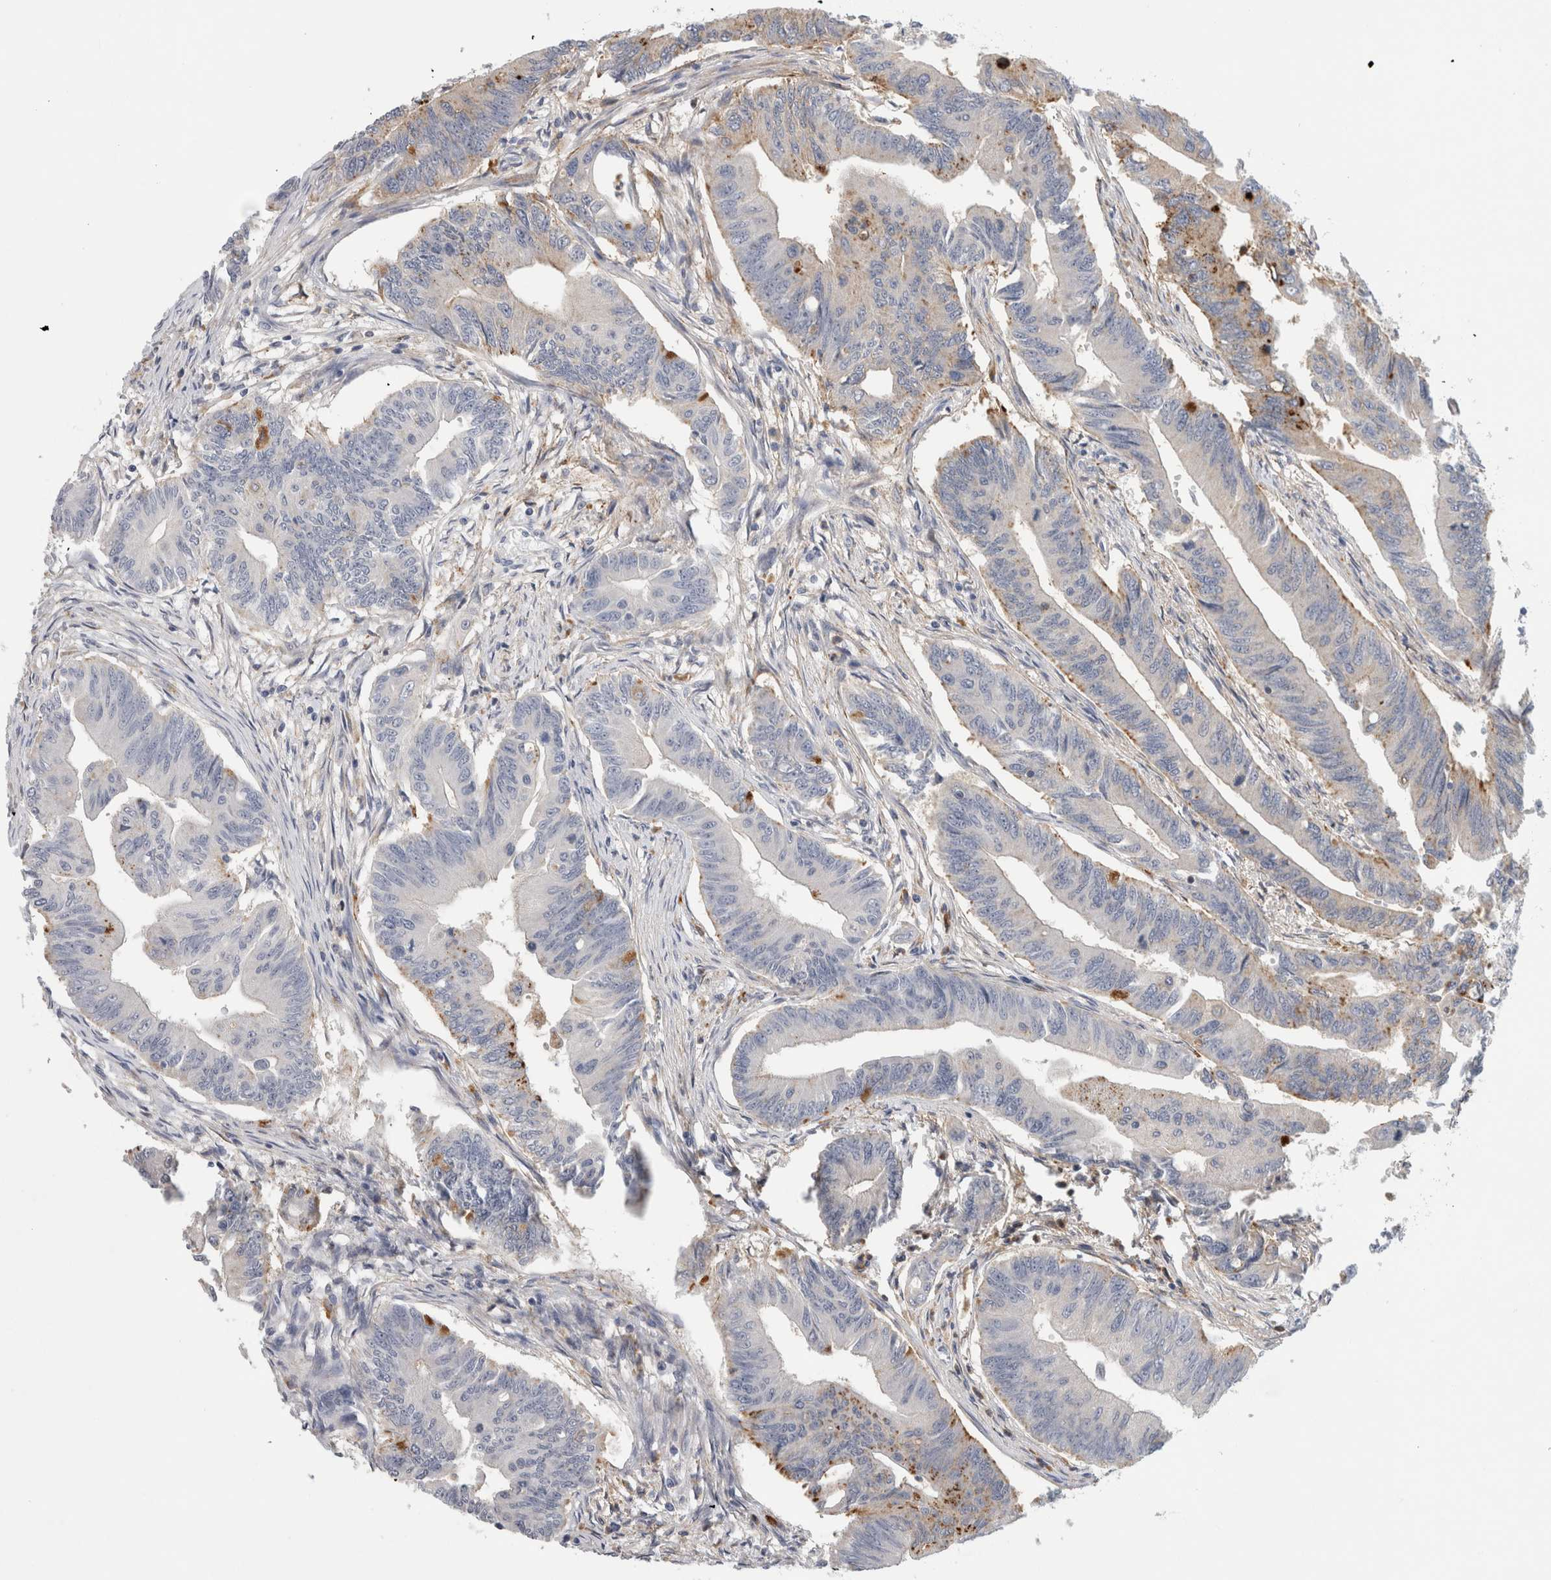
{"staining": {"intensity": "moderate", "quantity": "<25%", "location": "cytoplasmic/membranous"}, "tissue": "colorectal cancer", "cell_type": "Tumor cells", "image_type": "cancer", "snomed": [{"axis": "morphology", "description": "Adenoma, NOS"}, {"axis": "morphology", "description": "Adenocarcinoma, NOS"}, {"axis": "topography", "description": "Colon"}], "caption": "Protein staining of colorectal adenocarcinoma tissue shows moderate cytoplasmic/membranous positivity in about <25% of tumor cells.", "gene": "CD63", "patient": {"sex": "male", "age": 79}}